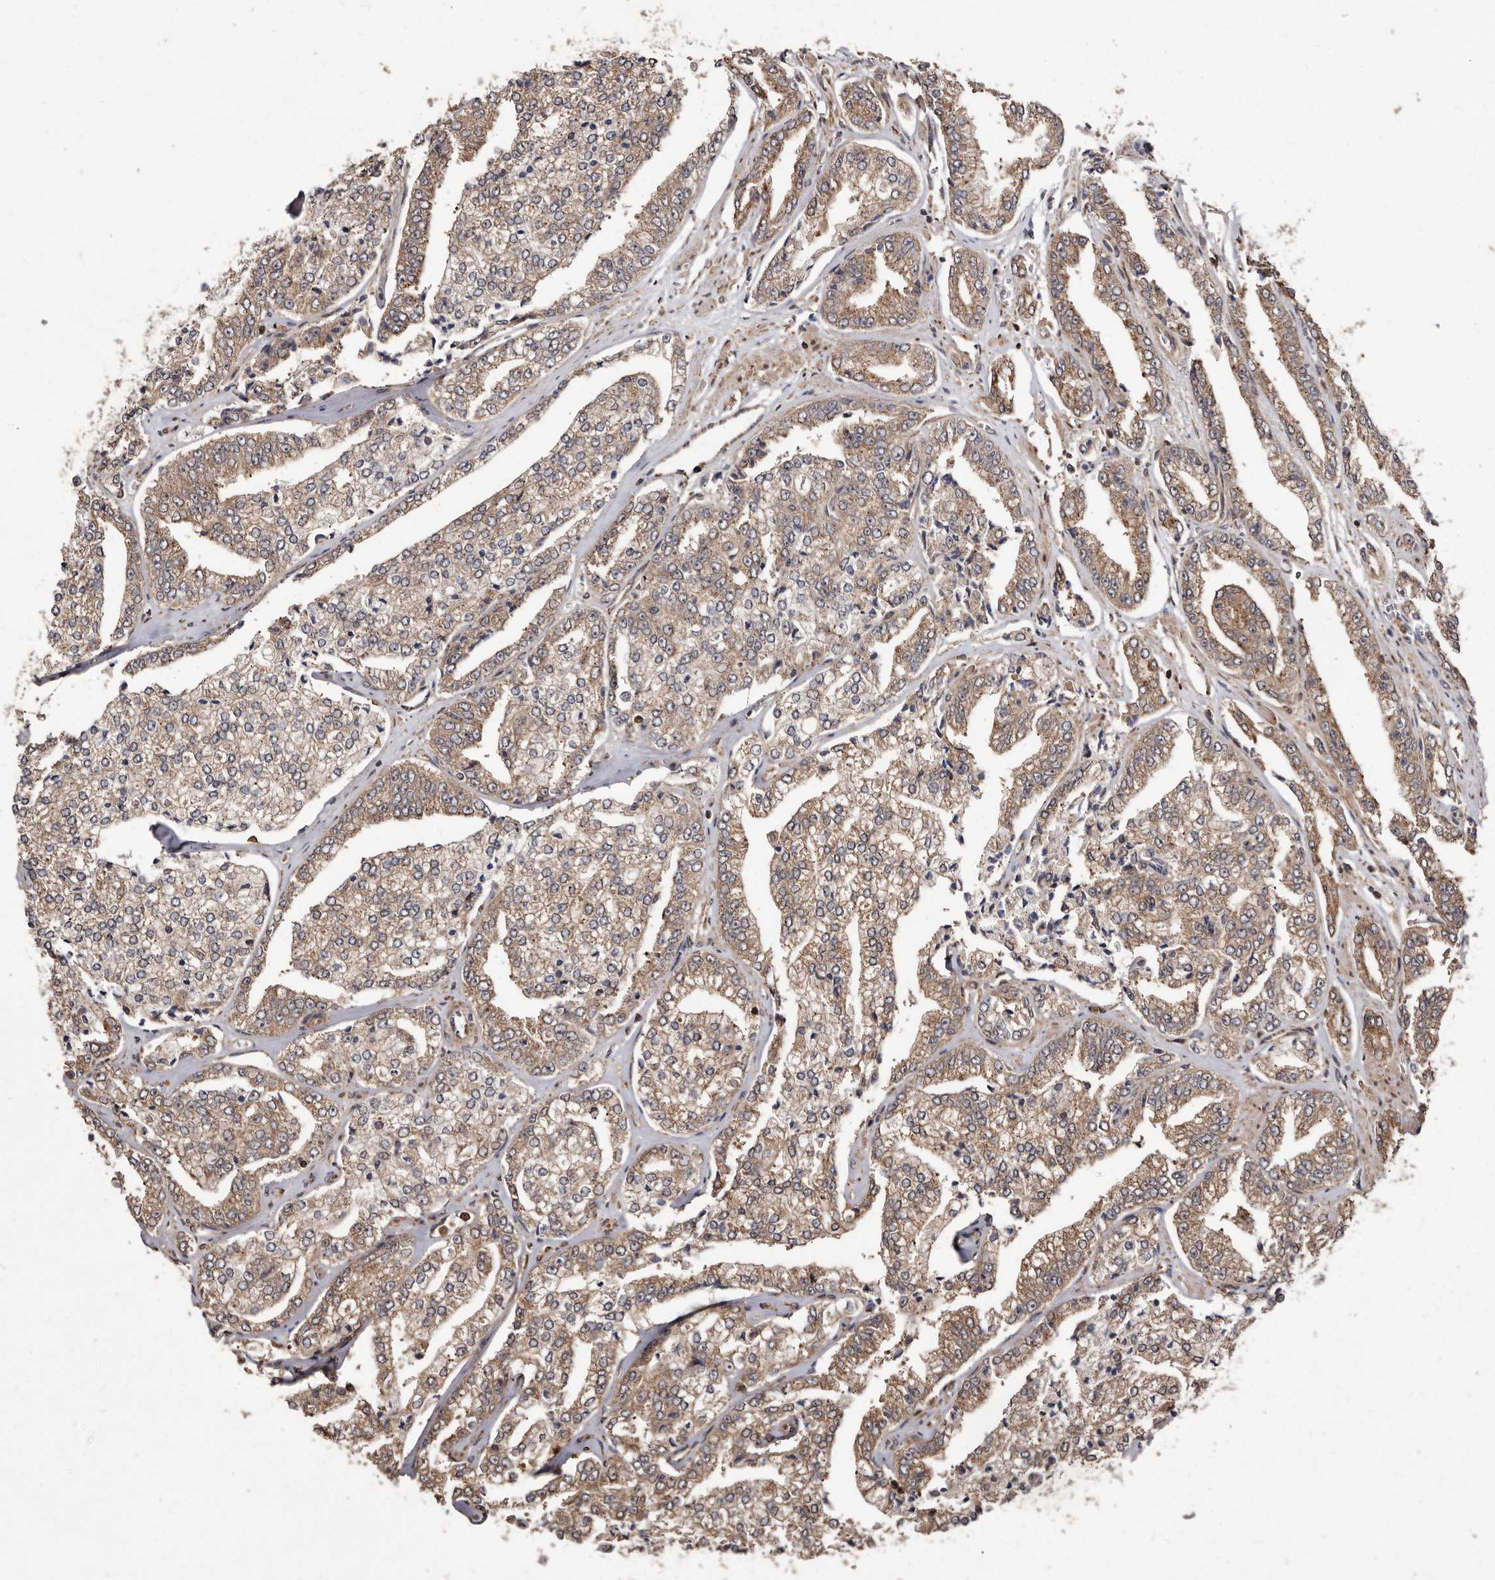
{"staining": {"intensity": "moderate", "quantity": ">75%", "location": "cytoplasmic/membranous"}, "tissue": "prostate cancer", "cell_type": "Tumor cells", "image_type": "cancer", "snomed": [{"axis": "morphology", "description": "Adenocarcinoma, High grade"}, {"axis": "topography", "description": "Prostate"}], "caption": "This image demonstrates prostate adenocarcinoma (high-grade) stained with immunohistochemistry to label a protein in brown. The cytoplasmic/membranous of tumor cells show moderate positivity for the protein. Nuclei are counter-stained blue.", "gene": "FLAD1", "patient": {"sex": "male", "age": 71}}